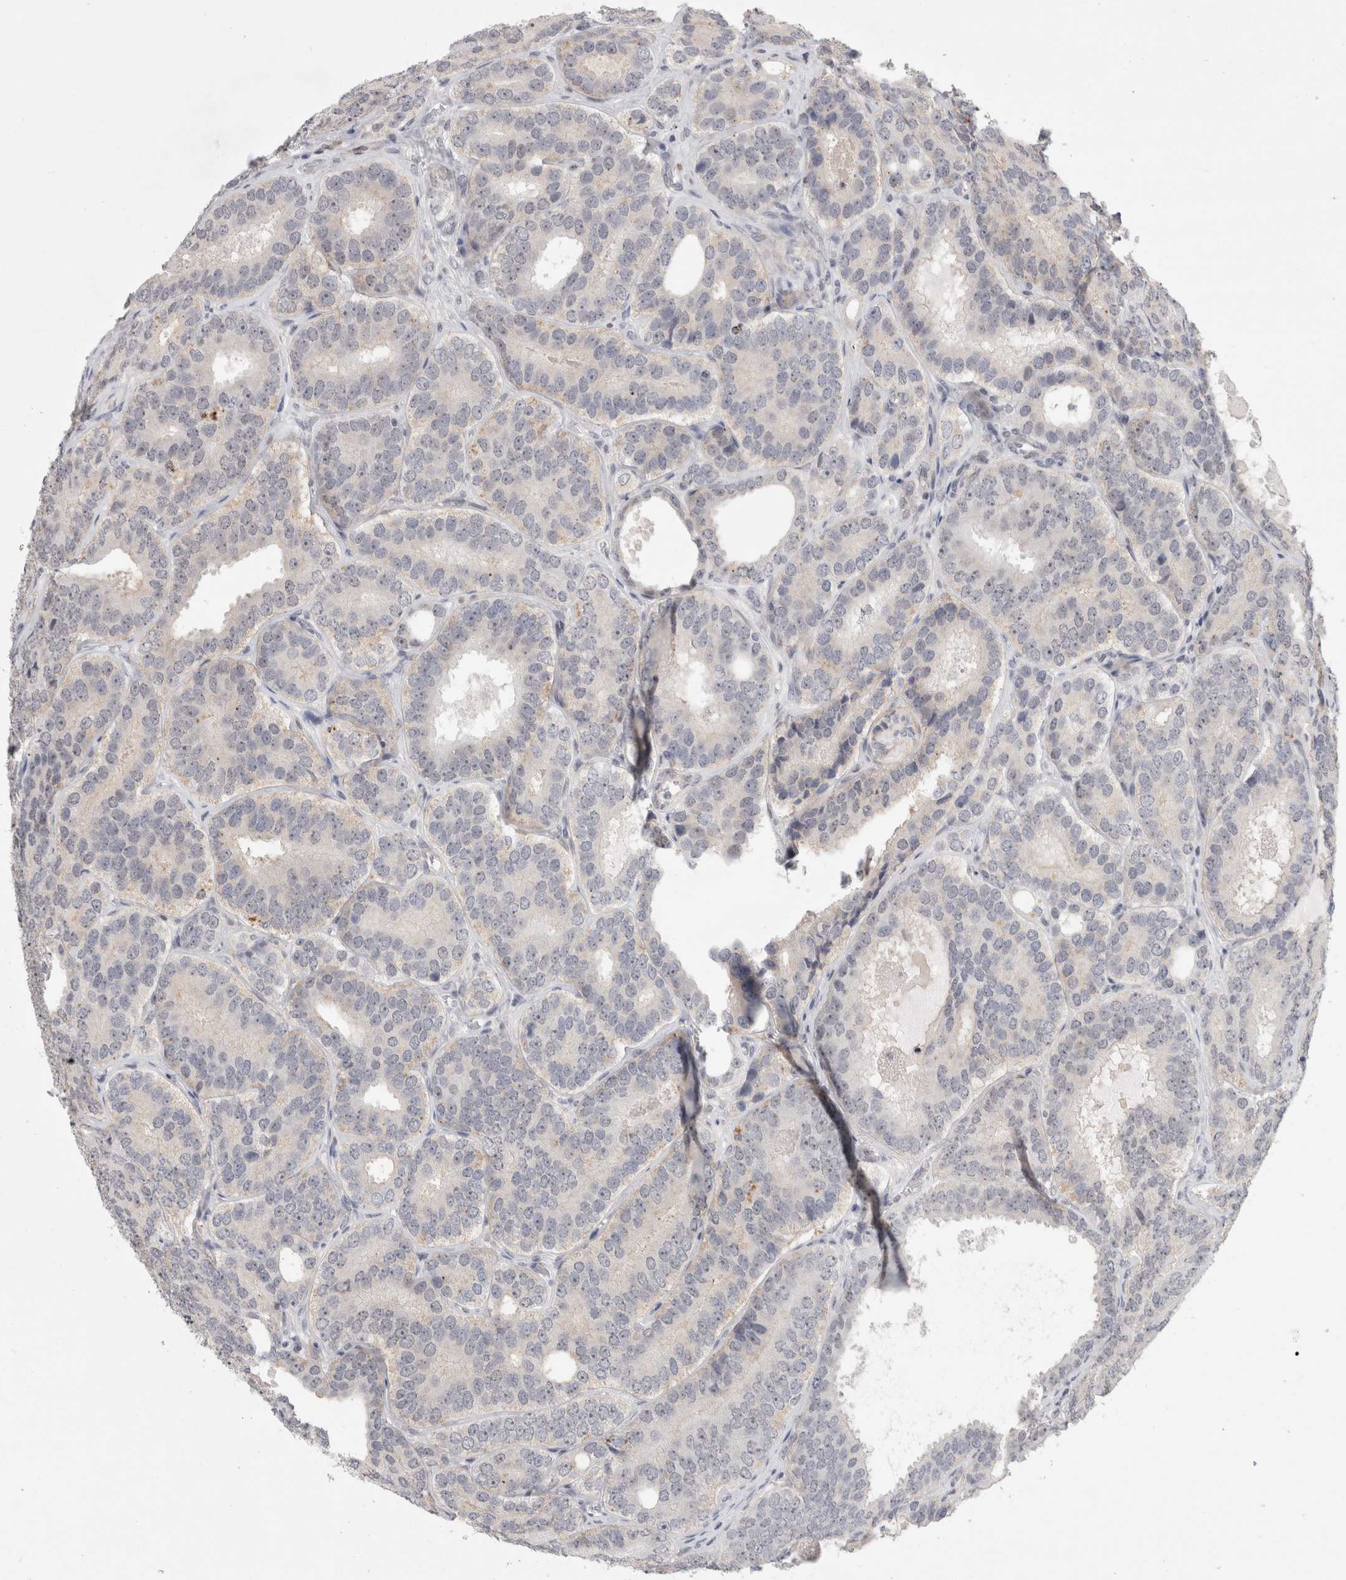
{"staining": {"intensity": "negative", "quantity": "none", "location": "none"}, "tissue": "prostate cancer", "cell_type": "Tumor cells", "image_type": "cancer", "snomed": [{"axis": "morphology", "description": "Adenocarcinoma, High grade"}, {"axis": "topography", "description": "Prostate"}], "caption": "Tumor cells show no significant positivity in adenocarcinoma (high-grade) (prostate).", "gene": "SENP6", "patient": {"sex": "male", "age": 56}}